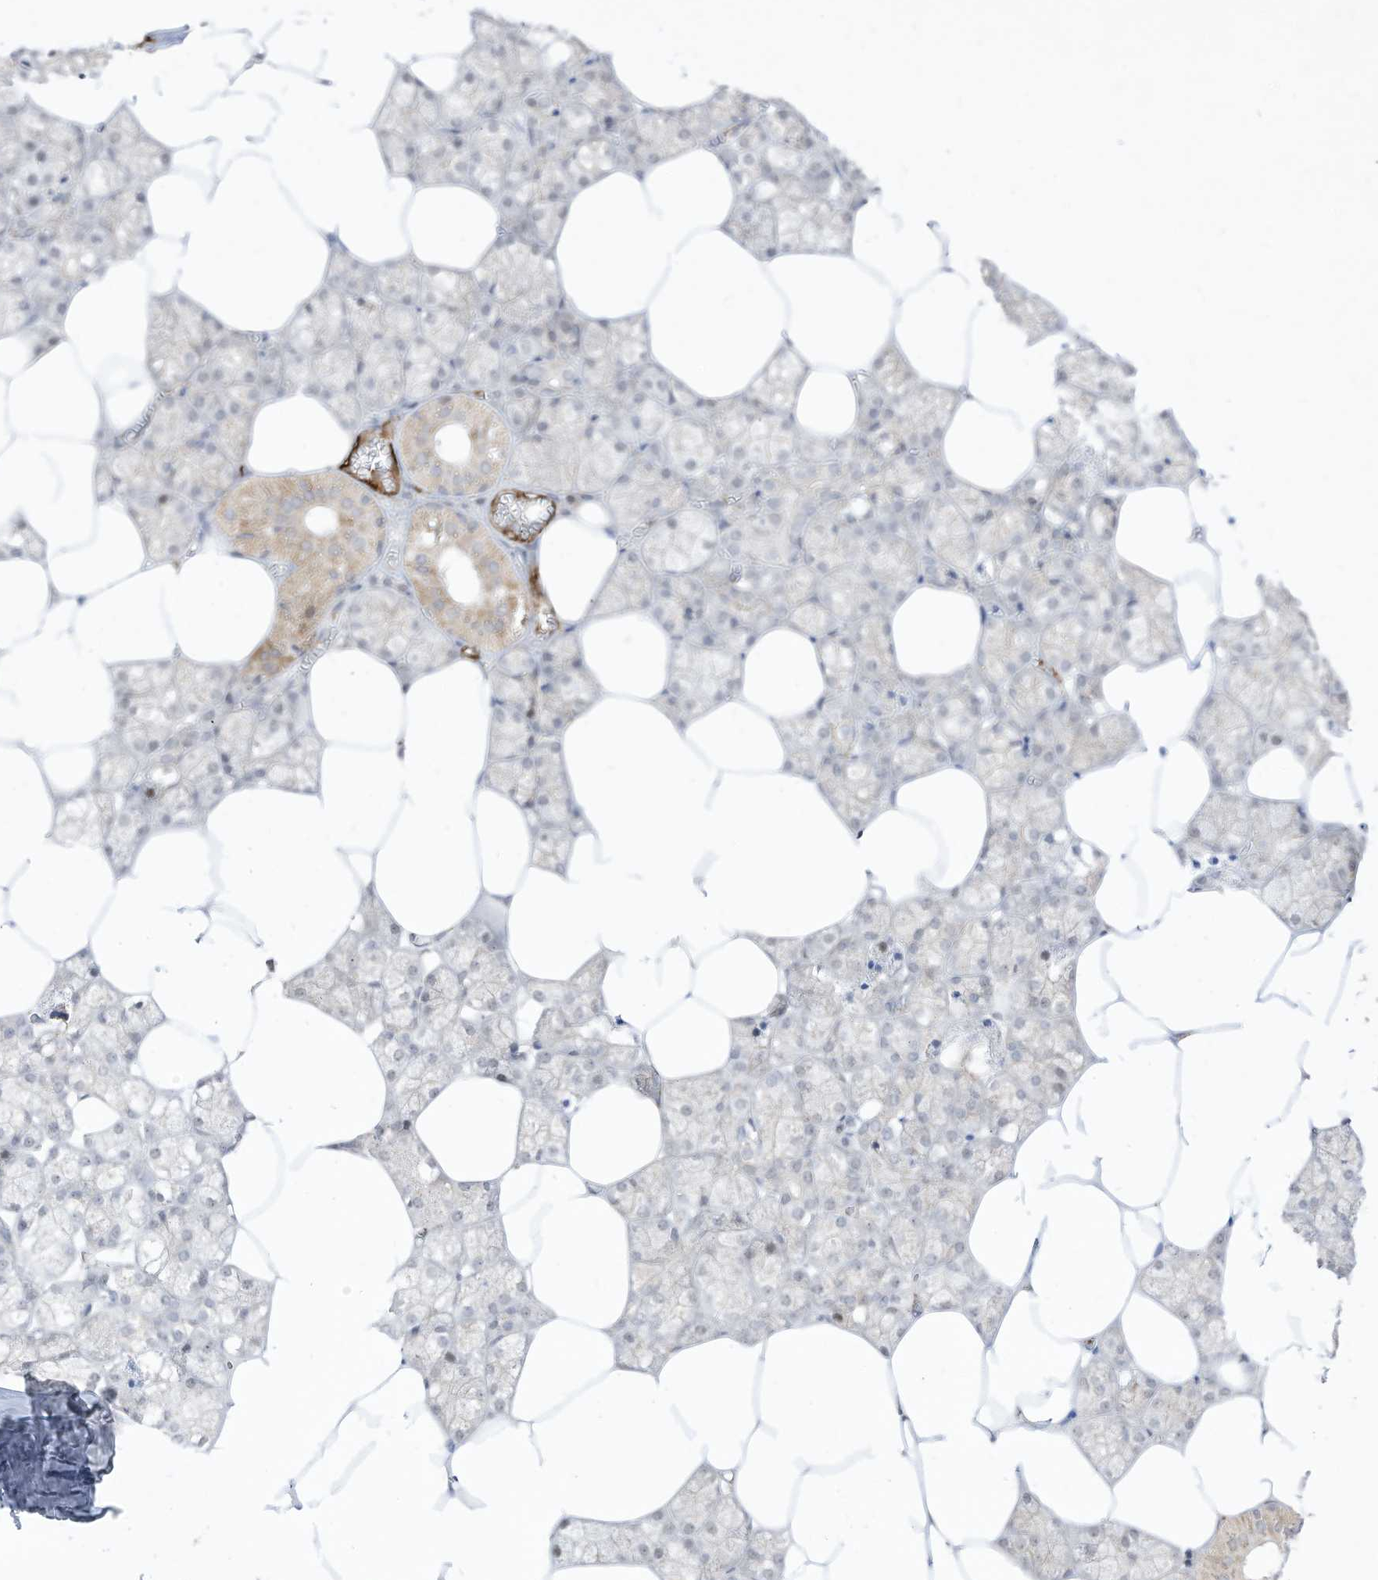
{"staining": {"intensity": "weak", "quantity": "<25%", "location": "cytoplasmic/membranous,nuclear"}, "tissue": "salivary gland", "cell_type": "Glandular cells", "image_type": "normal", "snomed": [{"axis": "morphology", "description": "Normal tissue, NOS"}, {"axis": "topography", "description": "Salivary gland"}], "caption": "This is an immunohistochemistry (IHC) image of benign human salivary gland. There is no positivity in glandular cells.", "gene": "ZGRF1", "patient": {"sex": "male", "age": 62}}